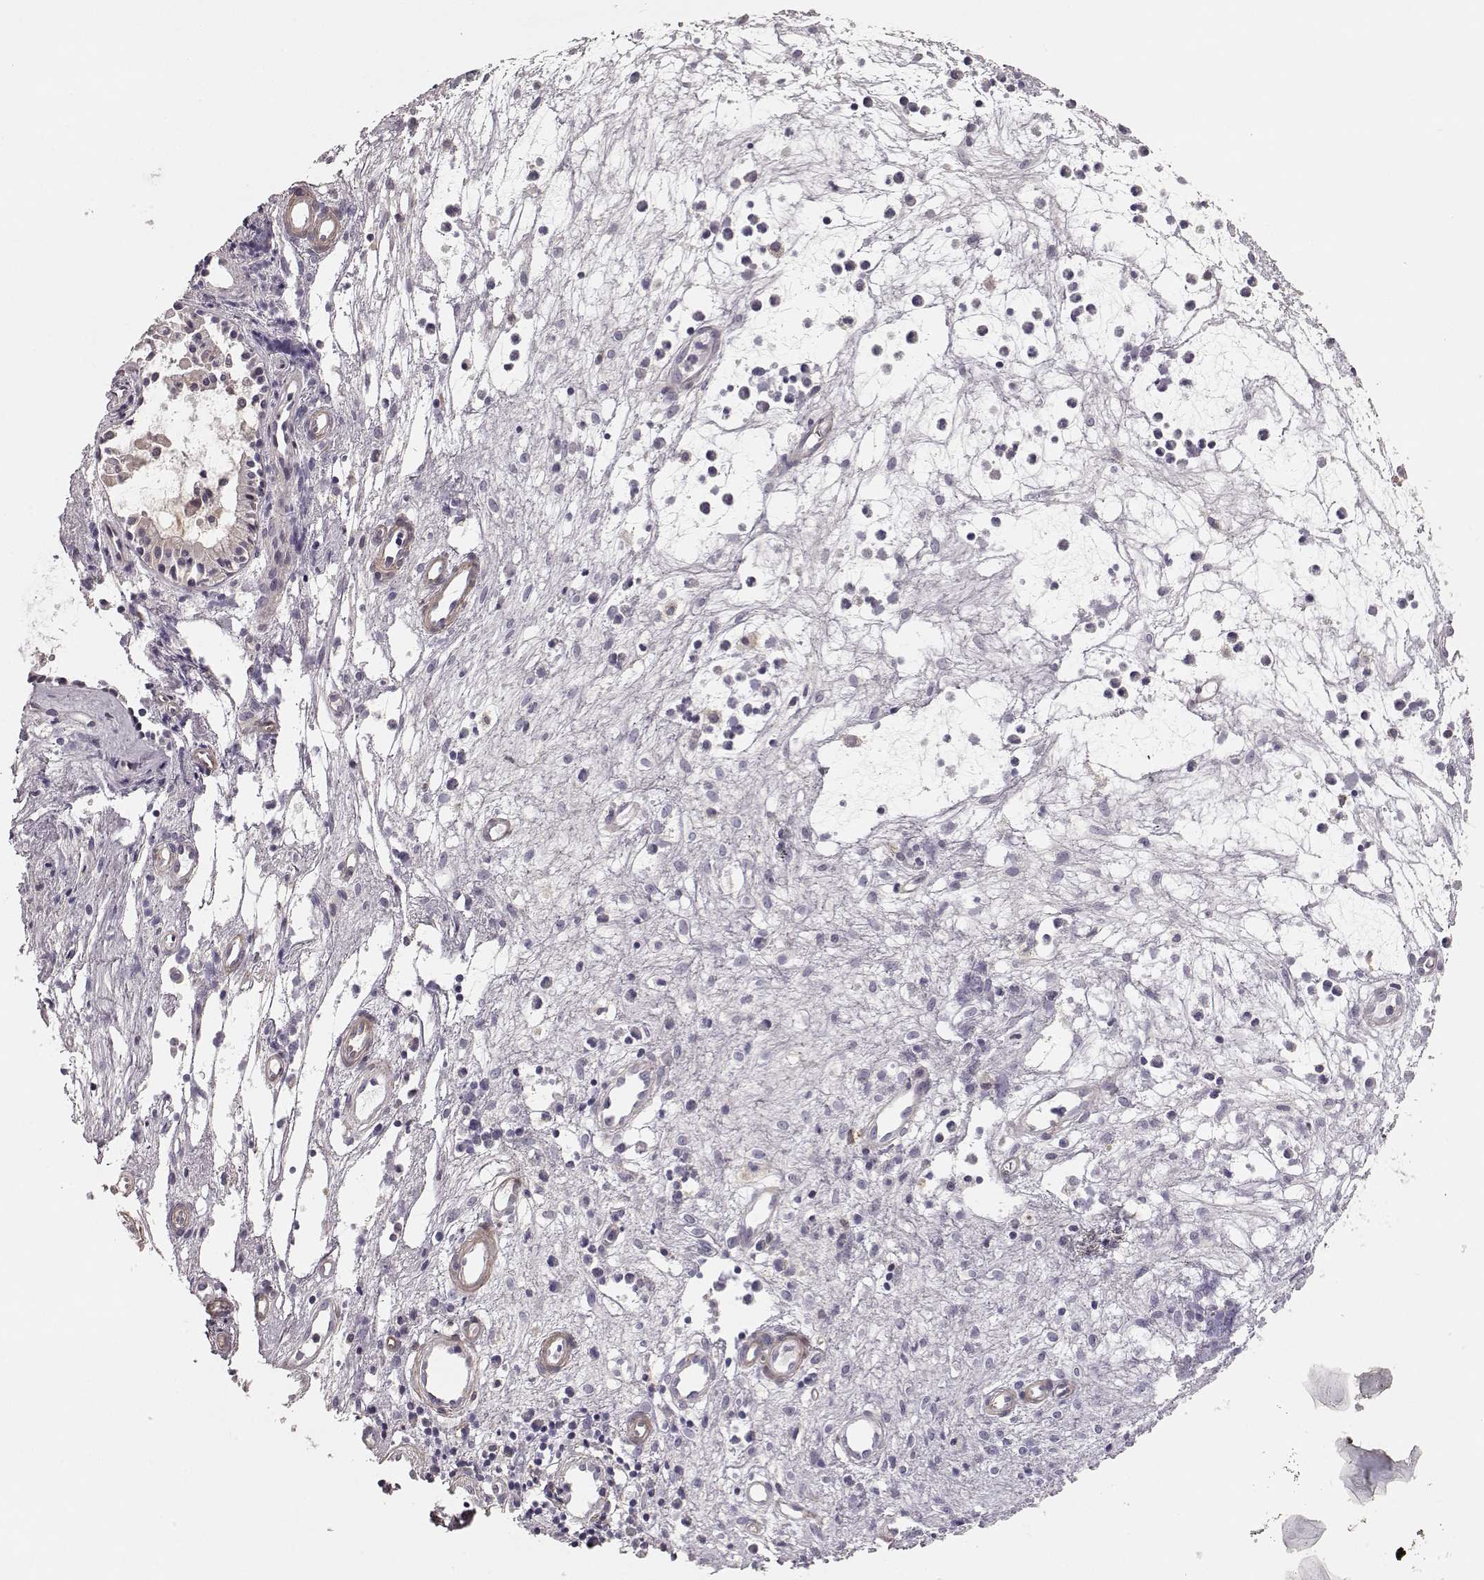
{"staining": {"intensity": "negative", "quantity": "none", "location": "none"}, "tissue": "nasopharynx", "cell_type": "Respiratory epithelial cells", "image_type": "normal", "snomed": [{"axis": "morphology", "description": "Normal tissue, NOS"}, {"axis": "topography", "description": "Nasopharynx"}], "caption": "The micrograph shows no significant expression in respiratory epithelial cells of nasopharynx. (Immunohistochemistry, brightfield microscopy, high magnification).", "gene": "GPR50", "patient": {"sex": "female", "age": 47}}